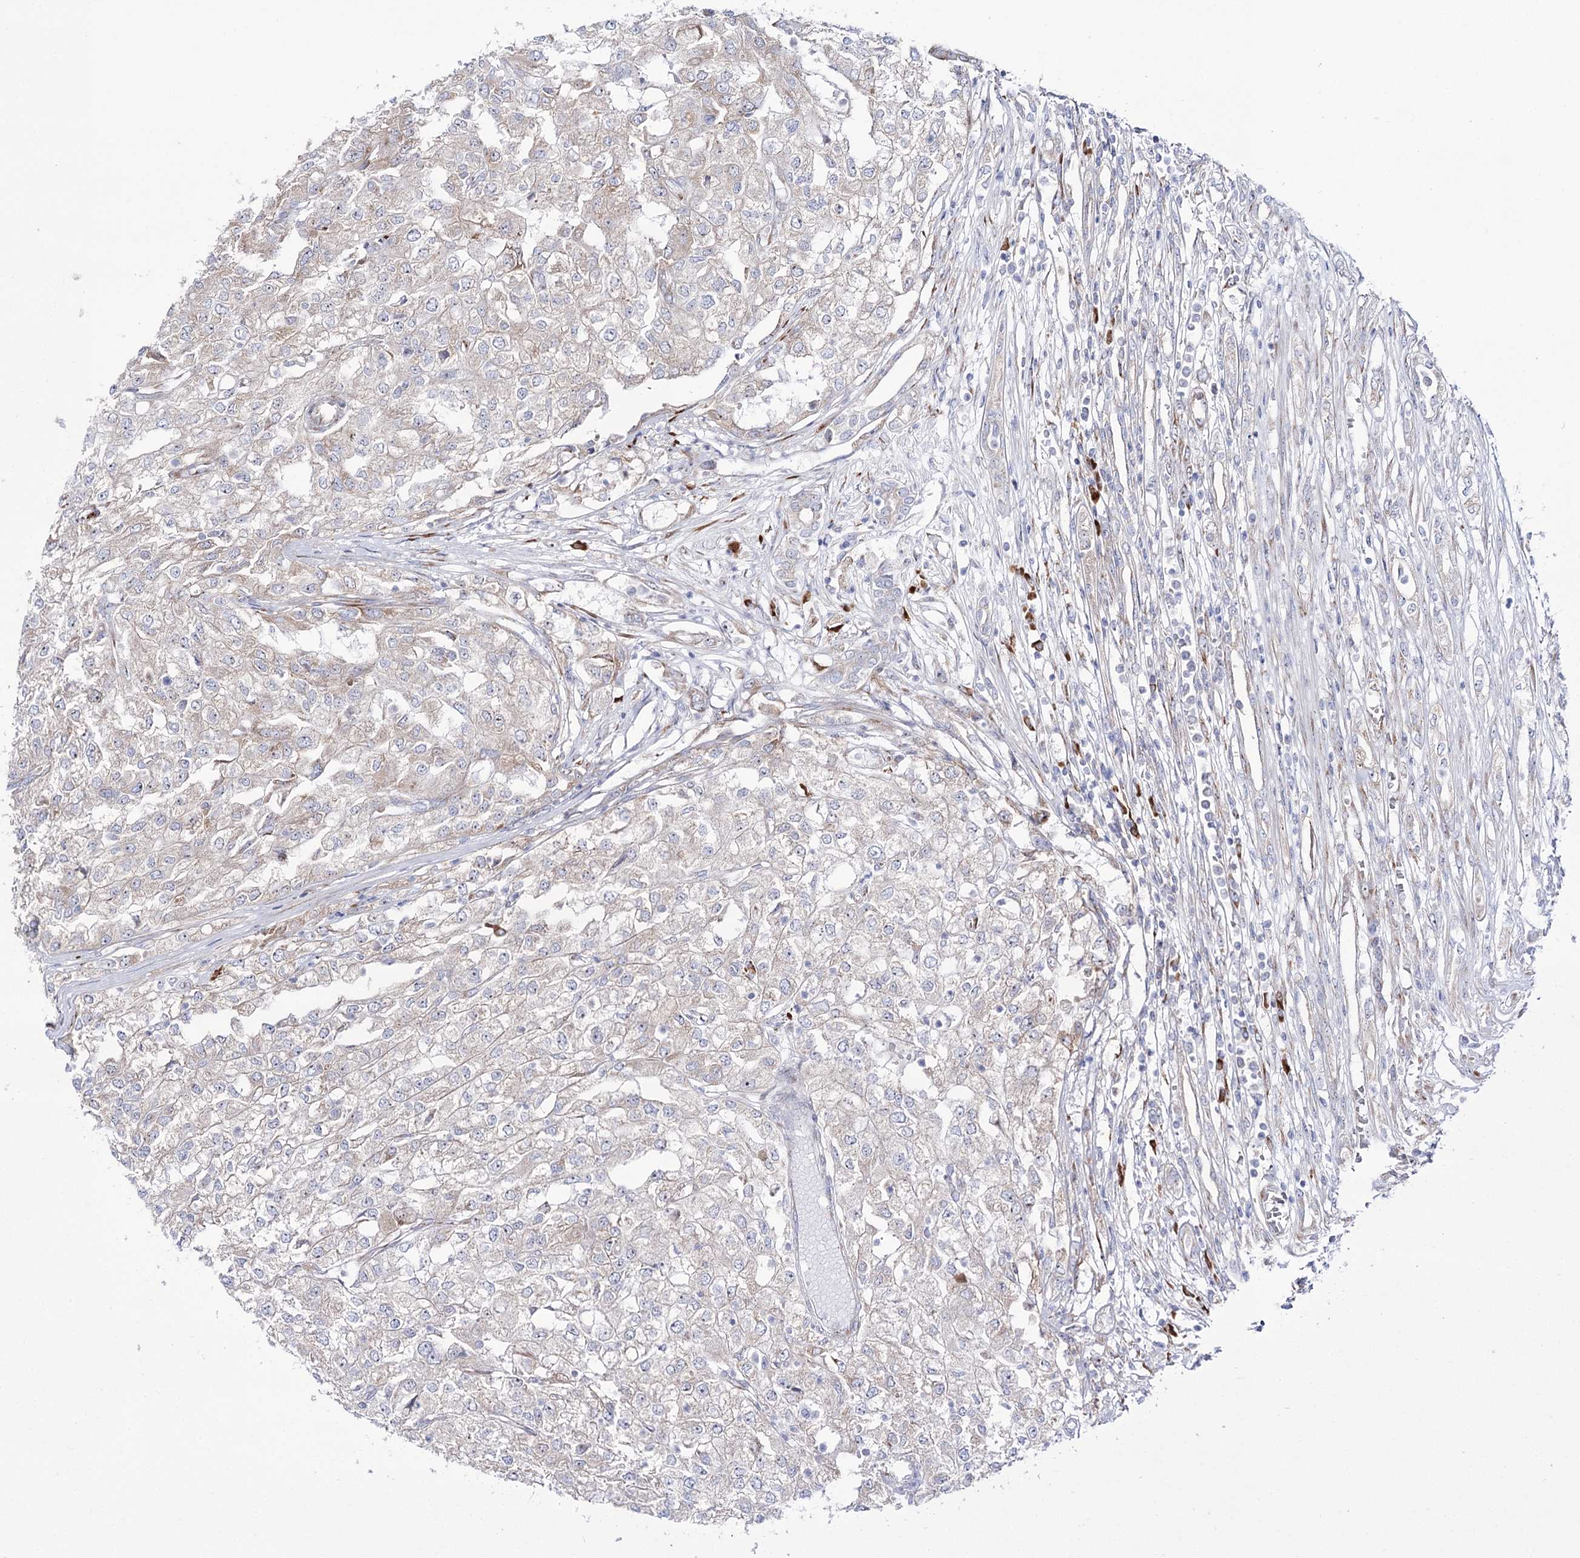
{"staining": {"intensity": "negative", "quantity": "none", "location": "none"}, "tissue": "renal cancer", "cell_type": "Tumor cells", "image_type": "cancer", "snomed": [{"axis": "morphology", "description": "Adenocarcinoma, NOS"}, {"axis": "topography", "description": "Kidney"}], "caption": "IHC image of neoplastic tissue: adenocarcinoma (renal) stained with DAB (3,3'-diaminobenzidine) exhibits no significant protein positivity in tumor cells. (DAB immunohistochemistry (IHC) visualized using brightfield microscopy, high magnification).", "gene": "METTL5", "patient": {"sex": "female", "age": 54}}